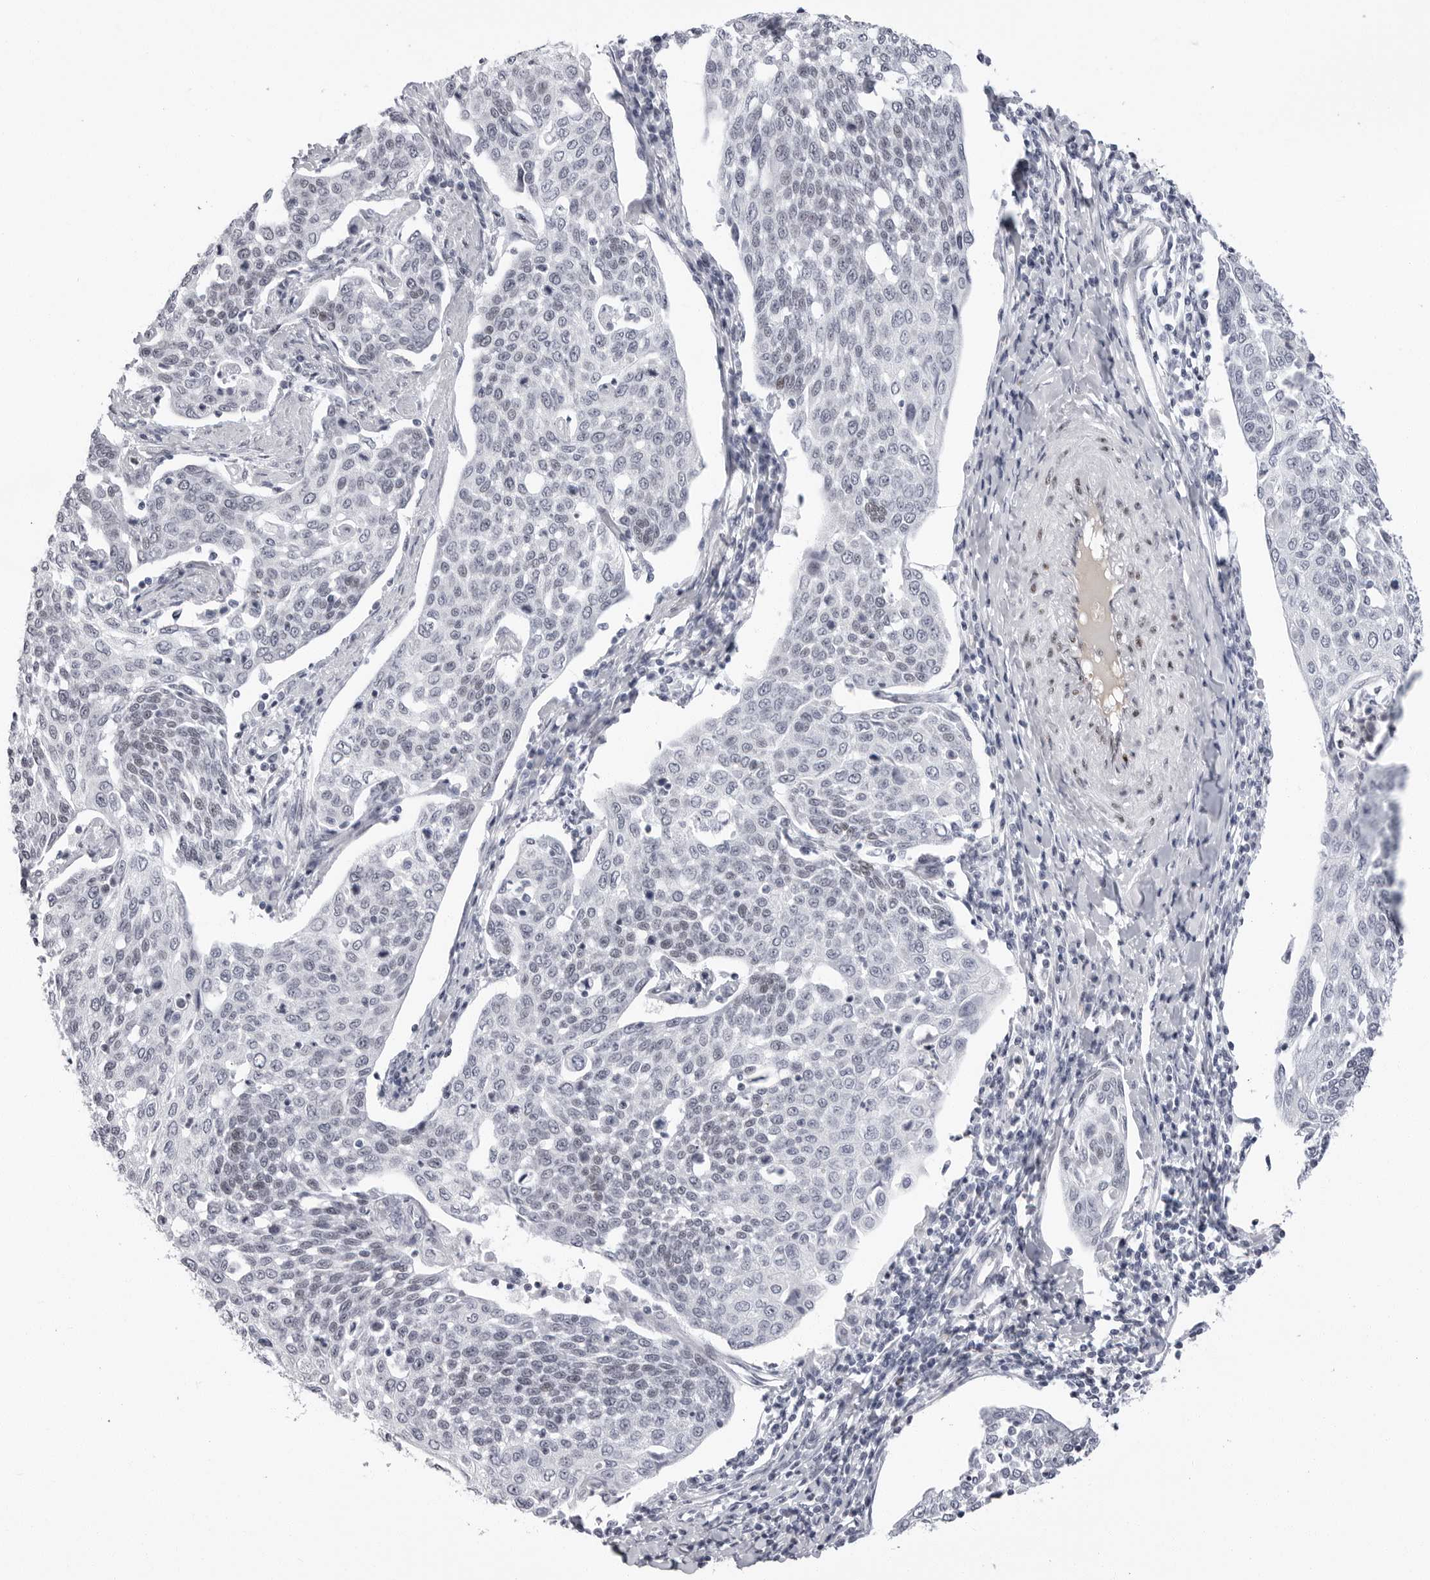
{"staining": {"intensity": "weak", "quantity": "<25%", "location": "nuclear"}, "tissue": "cervical cancer", "cell_type": "Tumor cells", "image_type": "cancer", "snomed": [{"axis": "morphology", "description": "Squamous cell carcinoma, NOS"}, {"axis": "topography", "description": "Cervix"}], "caption": "An immunohistochemistry (IHC) image of cervical cancer (squamous cell carcinoma) is shown. There is no staining in tumor cells of cervical cancer (squamous cell carcinoma).", "gene": "VEZF1", "patient": {"sex": "female", "age": 34}}